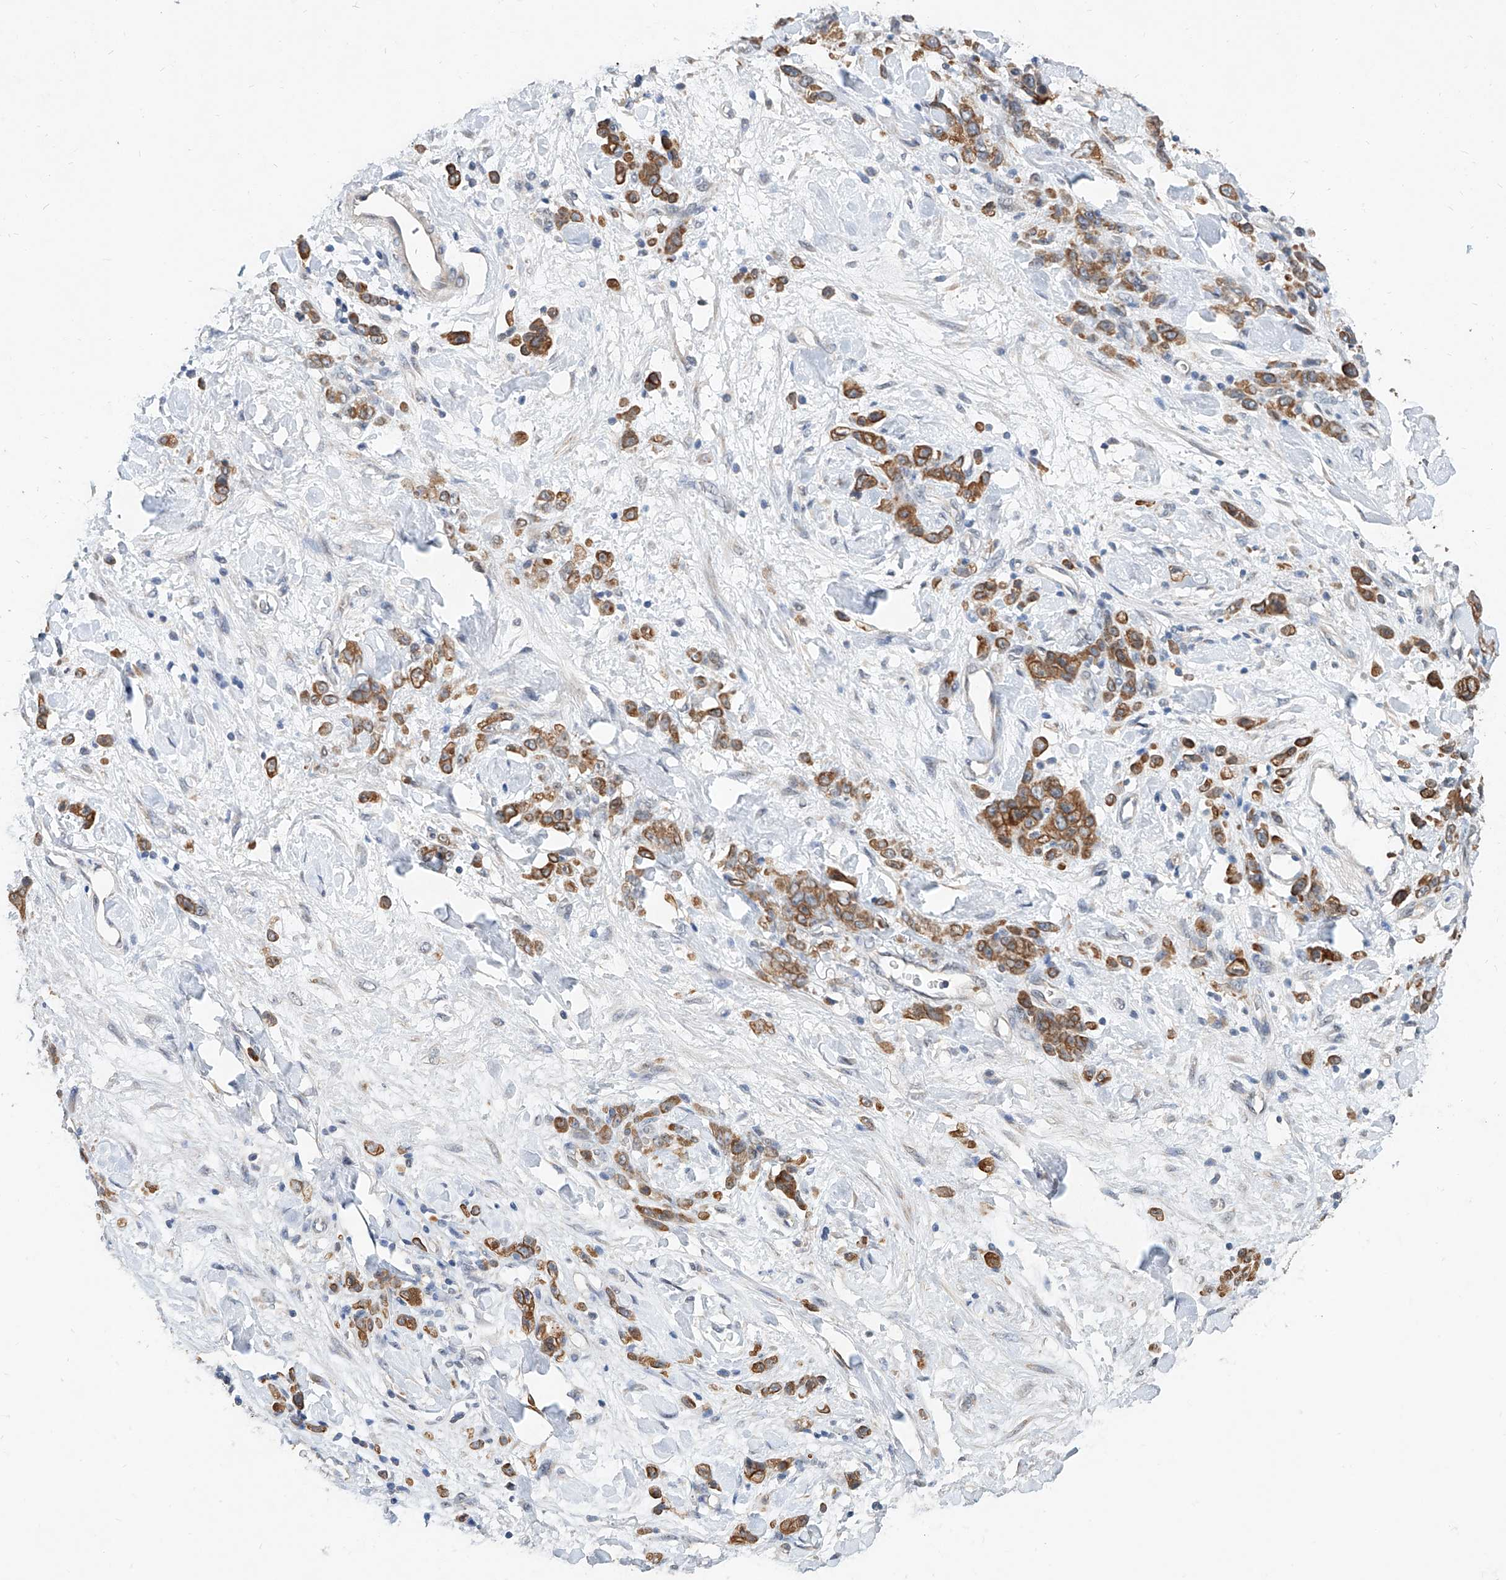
{"staining": {"intensity": "moderate", "quantity": ">75%", "location": "cytoplasmic/membranous"}, "tissue": "stomach cancer", "cell_type": "Tumor cells", "image_type": "cancer", "snomed": [{"axis": "morphology", "description": "Normal tissue, NOS"}, {"axis": "morphology", "description": "Adenocarcinoma, NOS"}, {"axis": "topography", "description": "Stomach"}], "caption": "Immunohistochemical staining of adenocarcinoma (stomach) exhibits medium levels of moderate cytoplasmic/membranous protein staining in approximately >75% of tumor cells. Nuclei are stained in blue.", "gene": "MFSD4B", "patient": {"sex": "male", "age": 82}}